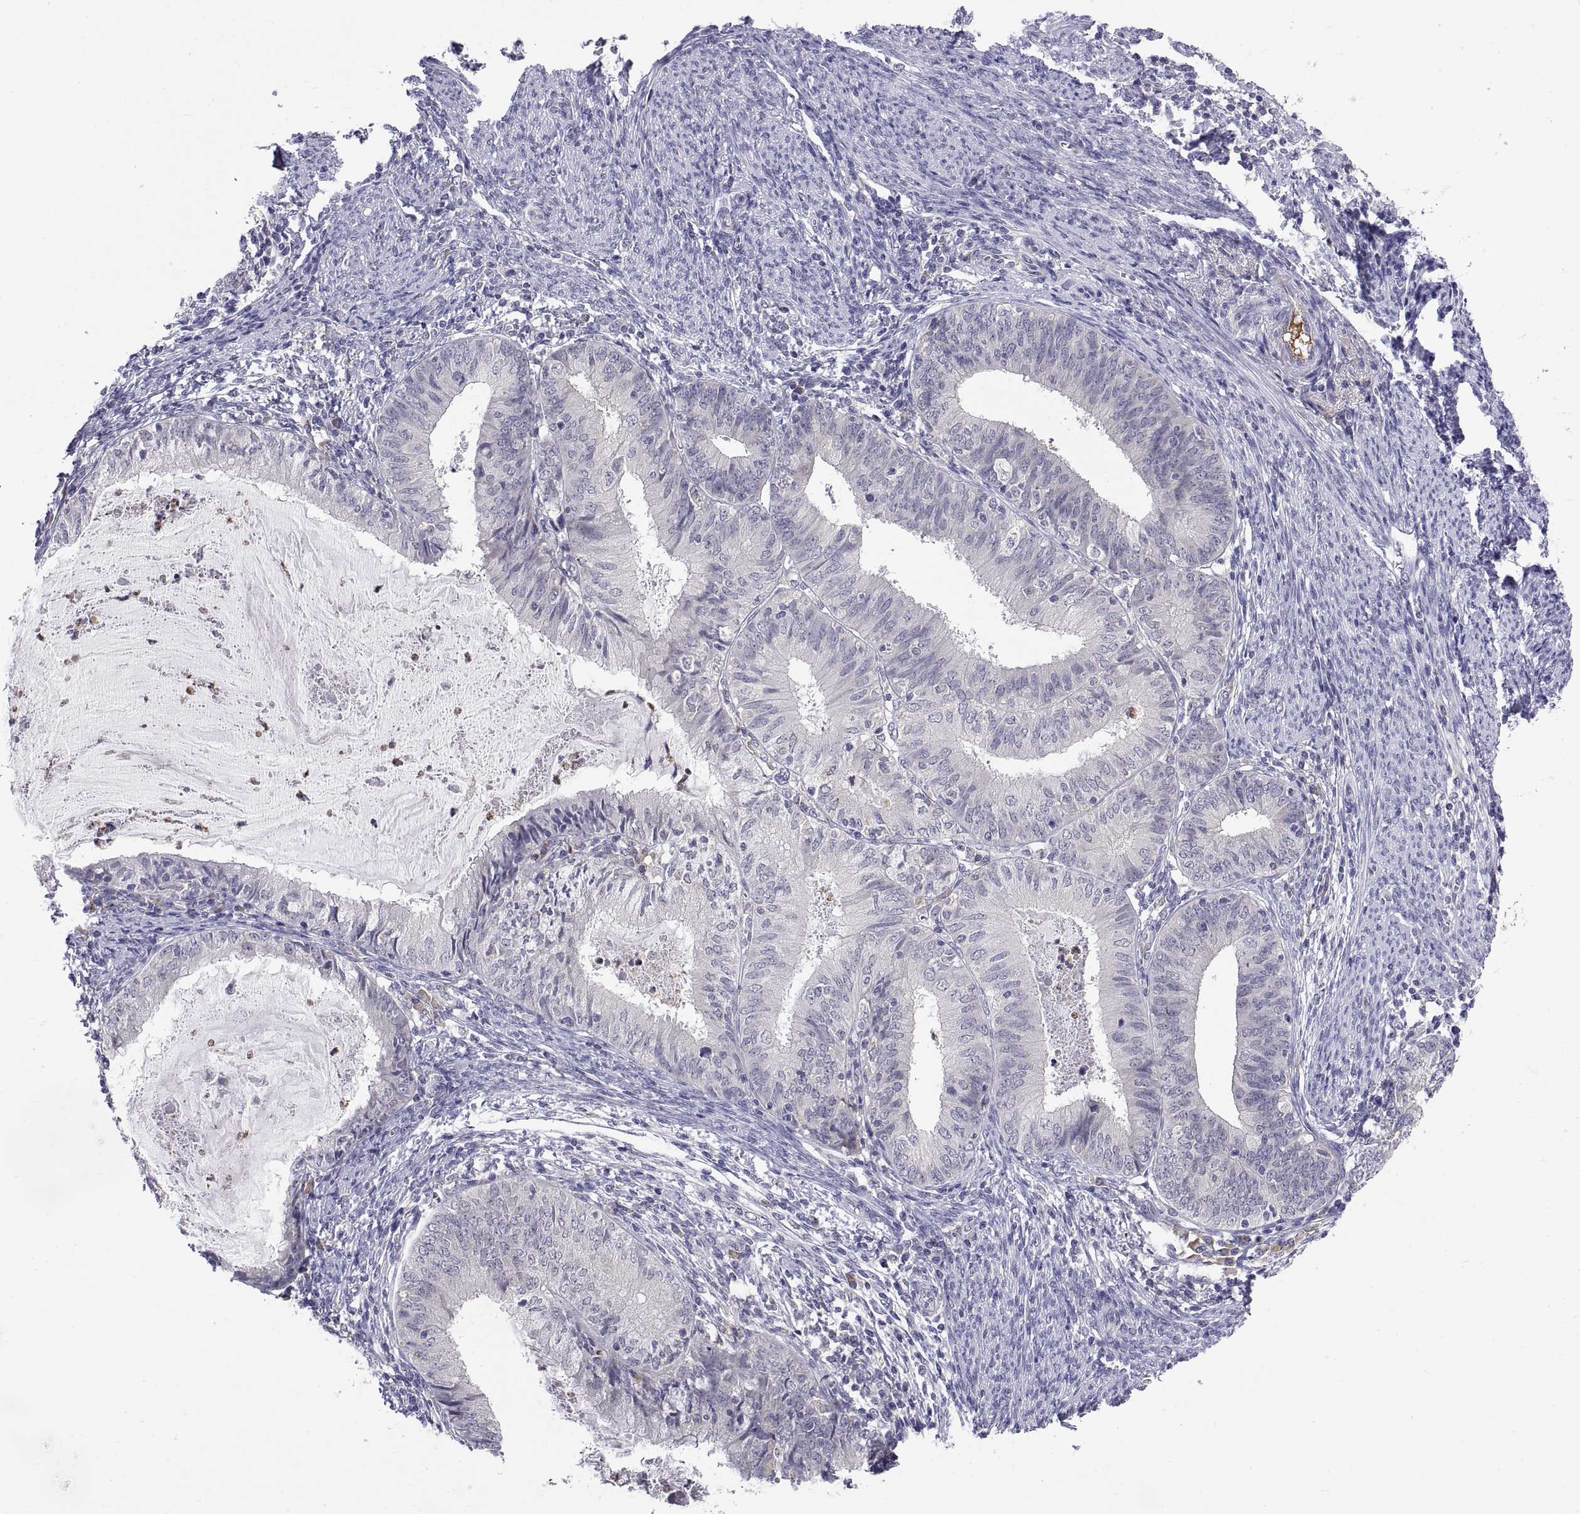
{"staining": {"intensity": "negative", "quantity": "none", "location": "none"}, "tissue": "endometrial cancer", "cell_type": "Tumor cells", "image_type": "cancer", "snomed": [{"axis": "morphology", "description": "Adenocarcinoma, NOS"}, {"axis": "topography", "description": "Endometrium"}], "caption": "This is an immunohistochemistry (IHC) image of human adenocarcinoma (endometrial). There is no staining in tumor cells.", "gene": "PKP1", "patient": {"sex": "female", "age": 57}}